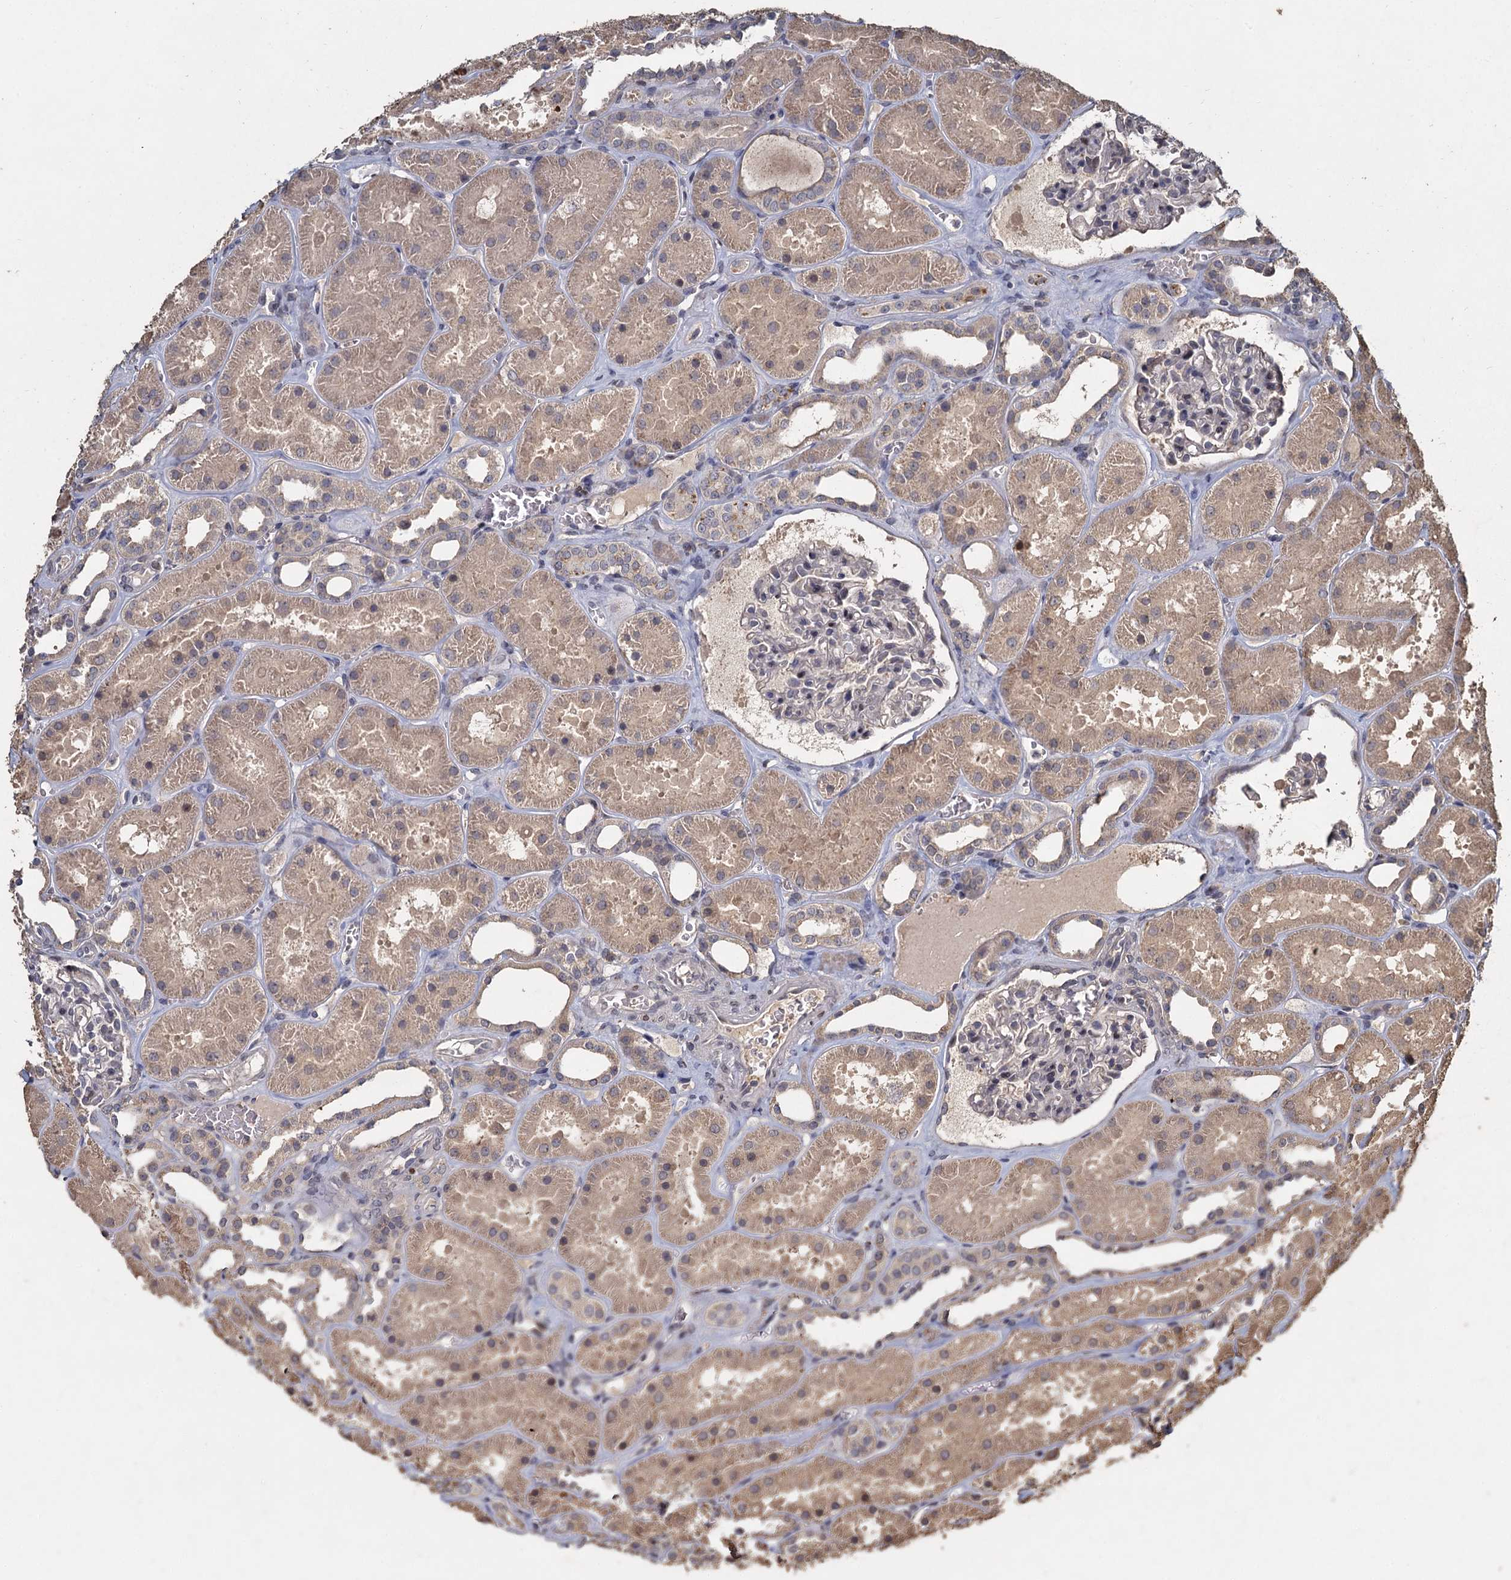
{"staining": {"intensity": "negative", "quantity": "none", "location": "none"}, "tissue": "kidney", "cell_type": "Cells in glomeruli", "image_type": "normal", "snomed": [{"axis": "morphology", "description": "Normal tissue, NOS"}, {"axis": "topography", "description": "Kidney"}], "caption": "This image is of normal kidney stained with immunohistochemistry (IHC) to label a protein in brown with the nuclei are counter-stained blue. There is no positivity in cells in glomeruli.", "gene": "CCDC61", "patient": {"sex": "female", "age": 41}}